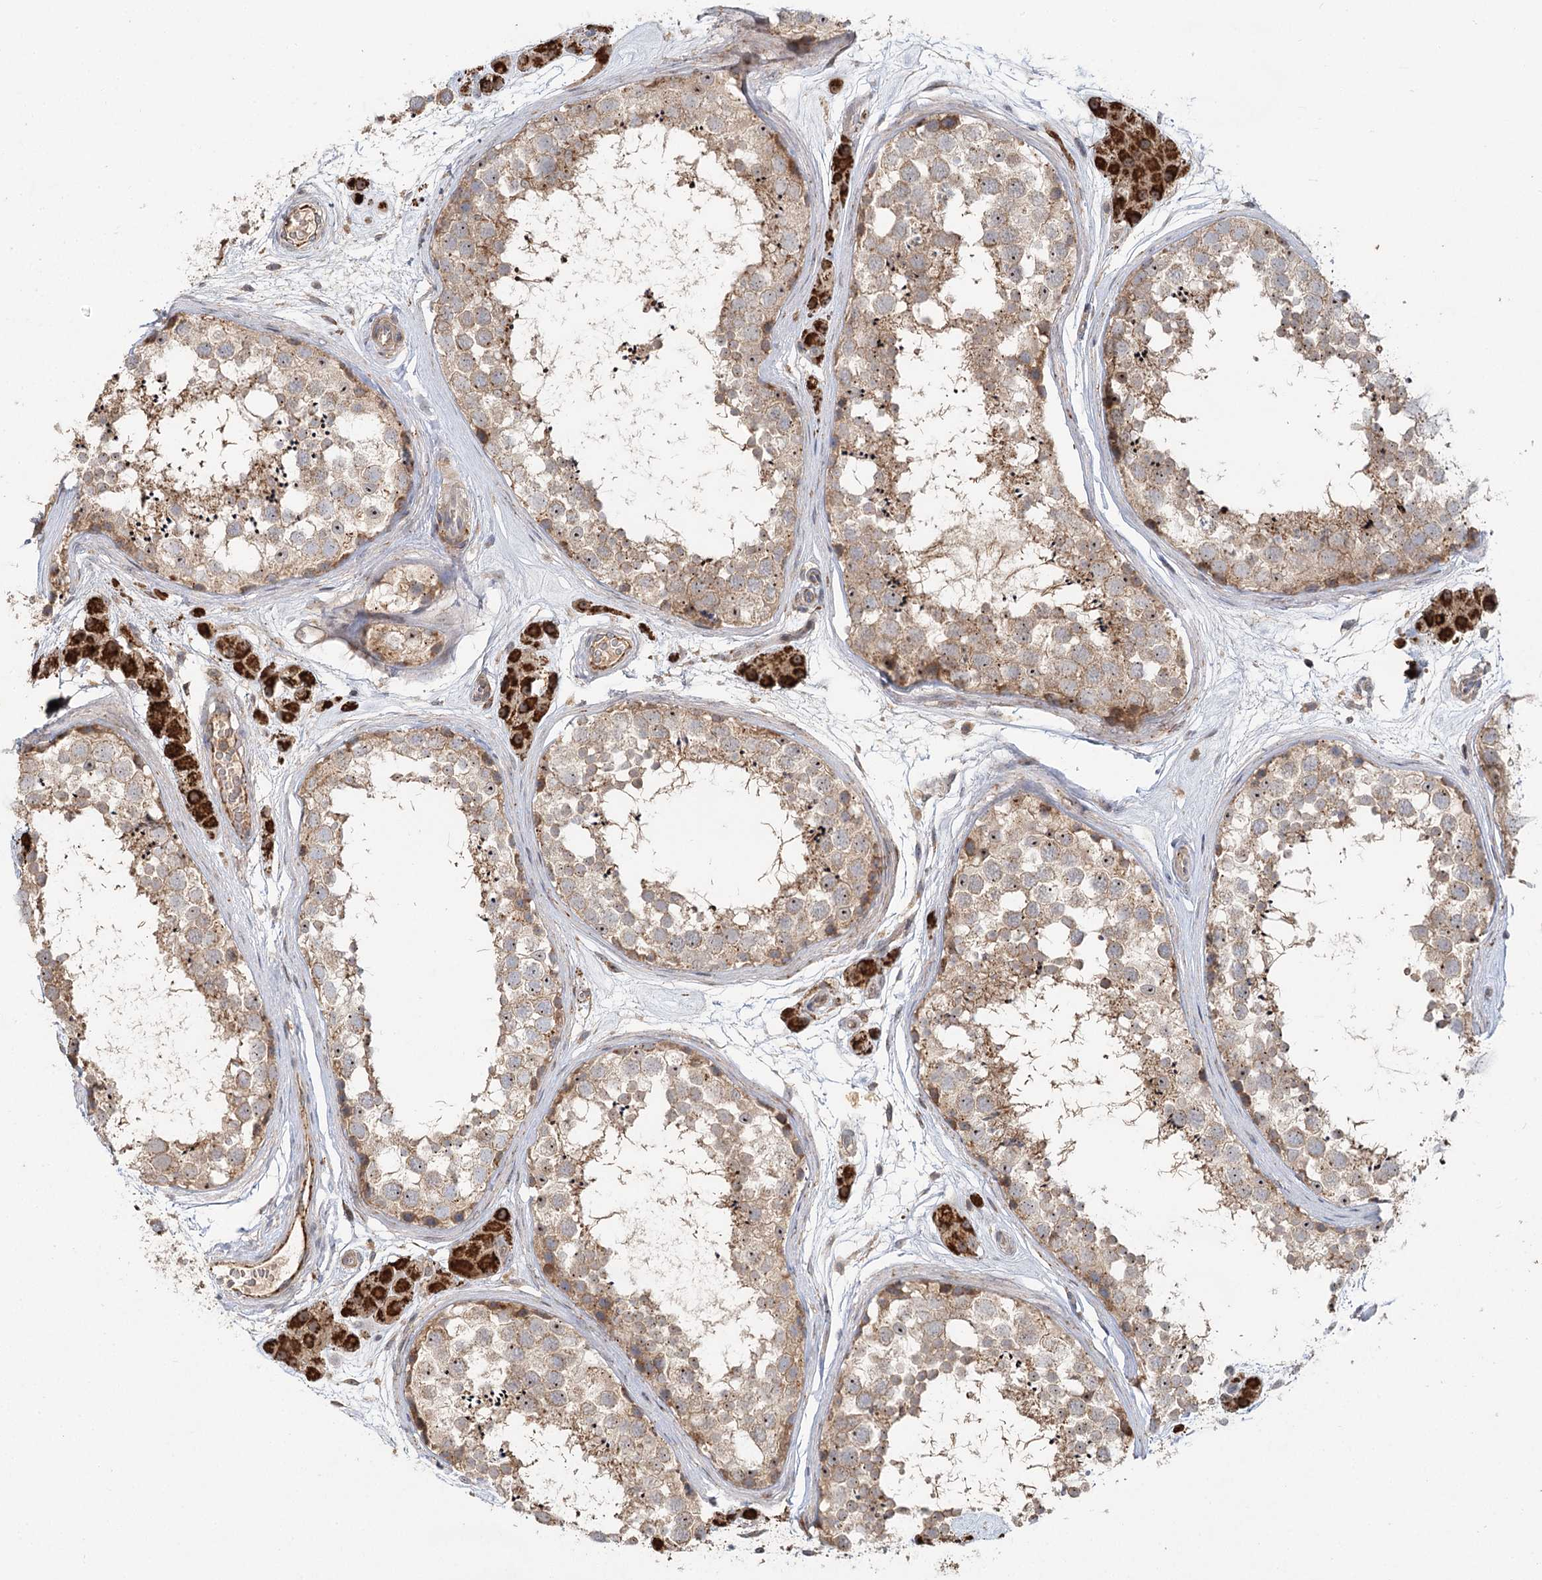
{"staining": {"intensity": "moderate", "quantity": "25%-75%", "location": "cytoplasmic/membranous"}, "tissue": "testis", "cell_type": "Cells in seminiferous ducts", "image_type": "normal", "snomed": [{"axis": "morphology", "description": "Normal tissue, NOS"}, {"axis": "topography", "description": "Testis"}], "caption": "Testis stained with DAB IHC reveals medium levels of moderate cytoplasmic/membranous staining in approximately 25%-75% of cells in seminiferous ducts.", "gene": "ENSG00000273217", "patient": {"sex": "male", "age": 56}}